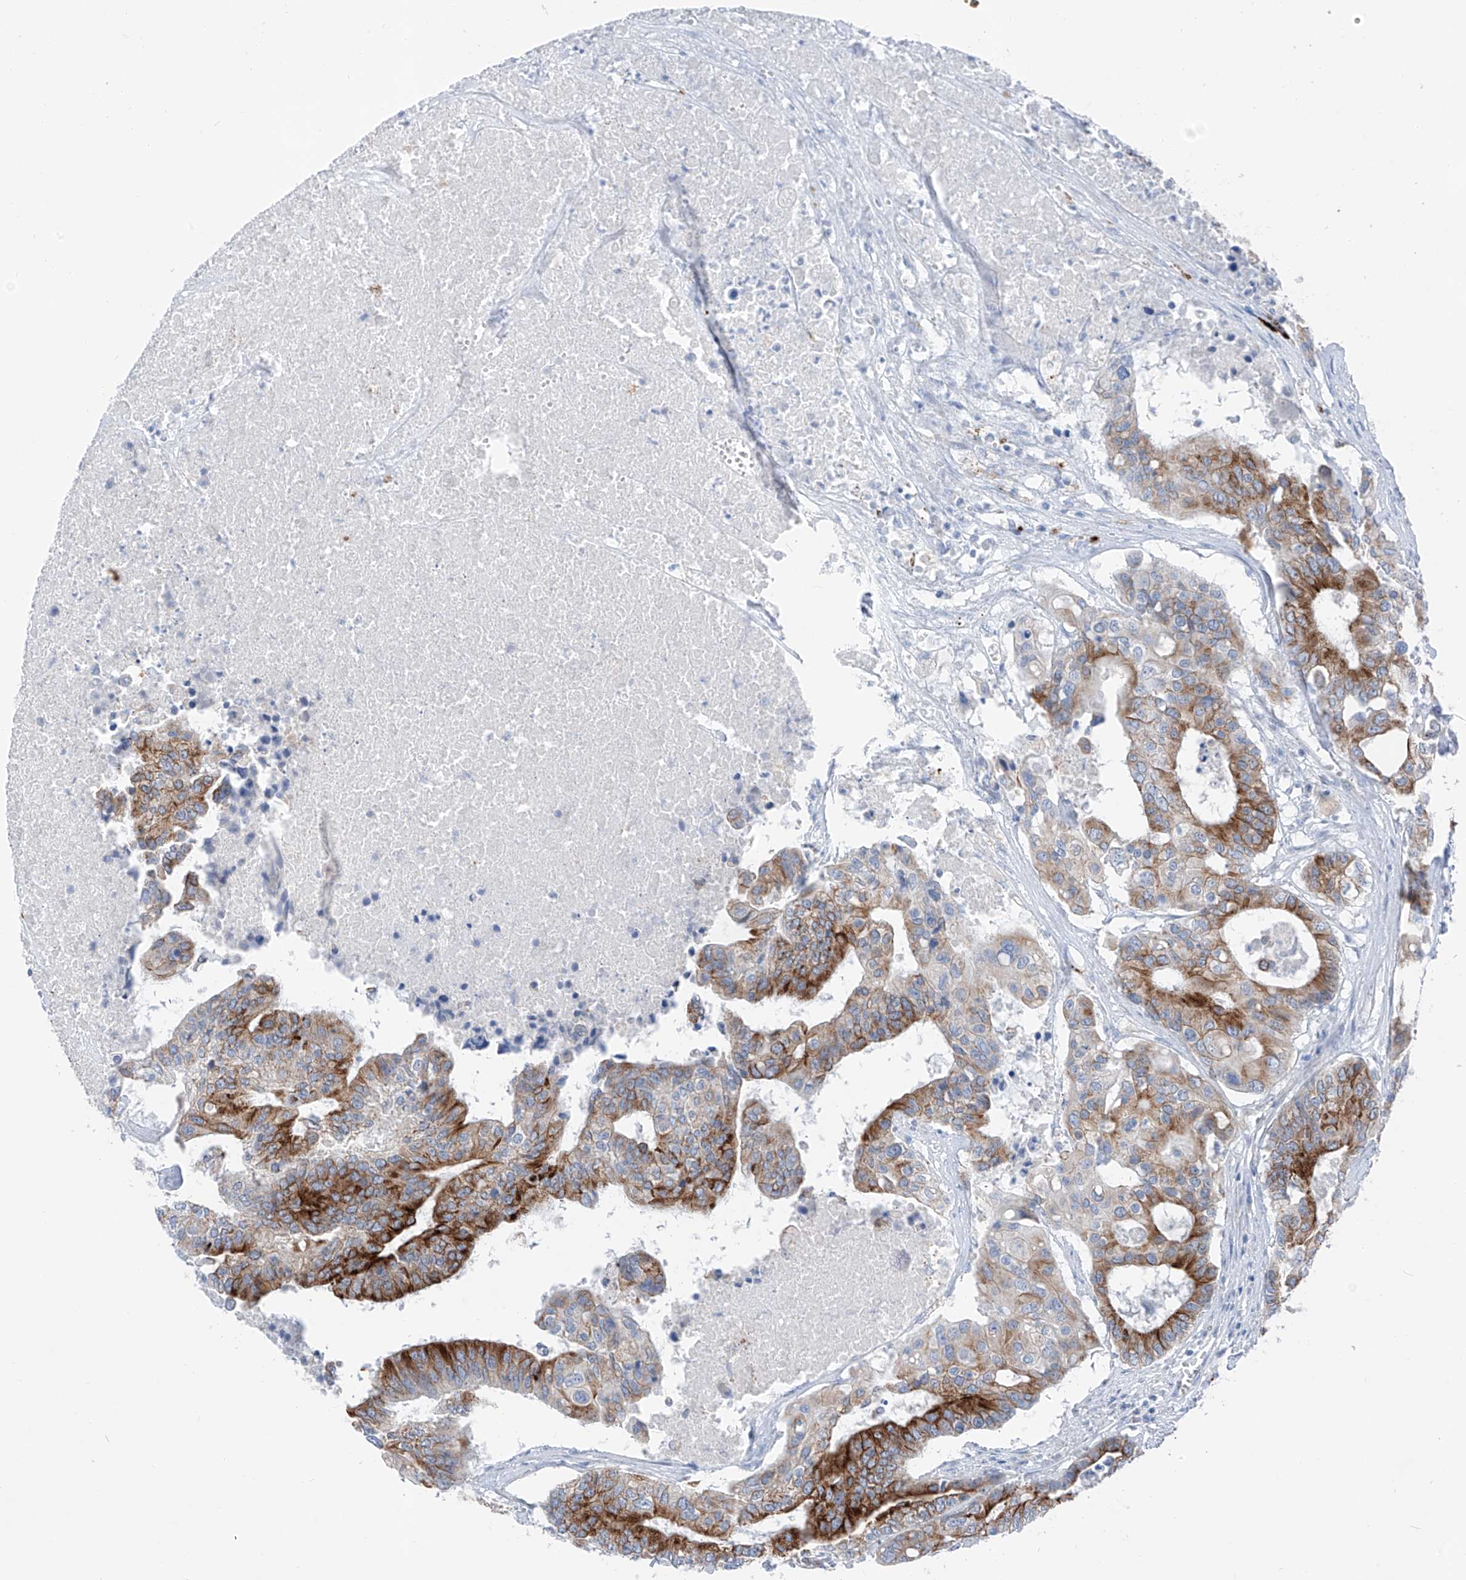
{"staining": {"intensity": "strong", "quantity": "25%-75%", "location": "cytoplasmic/membranous"}, "tissue": "colorectal cancer", "cell_type": "Tumor cells", "image_type": "cancer", "snomed": [{"axis": "morphology", "description": "Adenocarcinoma, NOS"}, {"axis": "topography", "description": "Colon"}], "caption": "This photomicrograph displays immunohistochemistry (IHC) staining of human colorectal adenocarcinoma, with high strong cytoplasmic/membranous staining in about 25%-75% of tumor cells.", "gene": "GPR137C", "patient": {"sex": "male", "age": 77}}